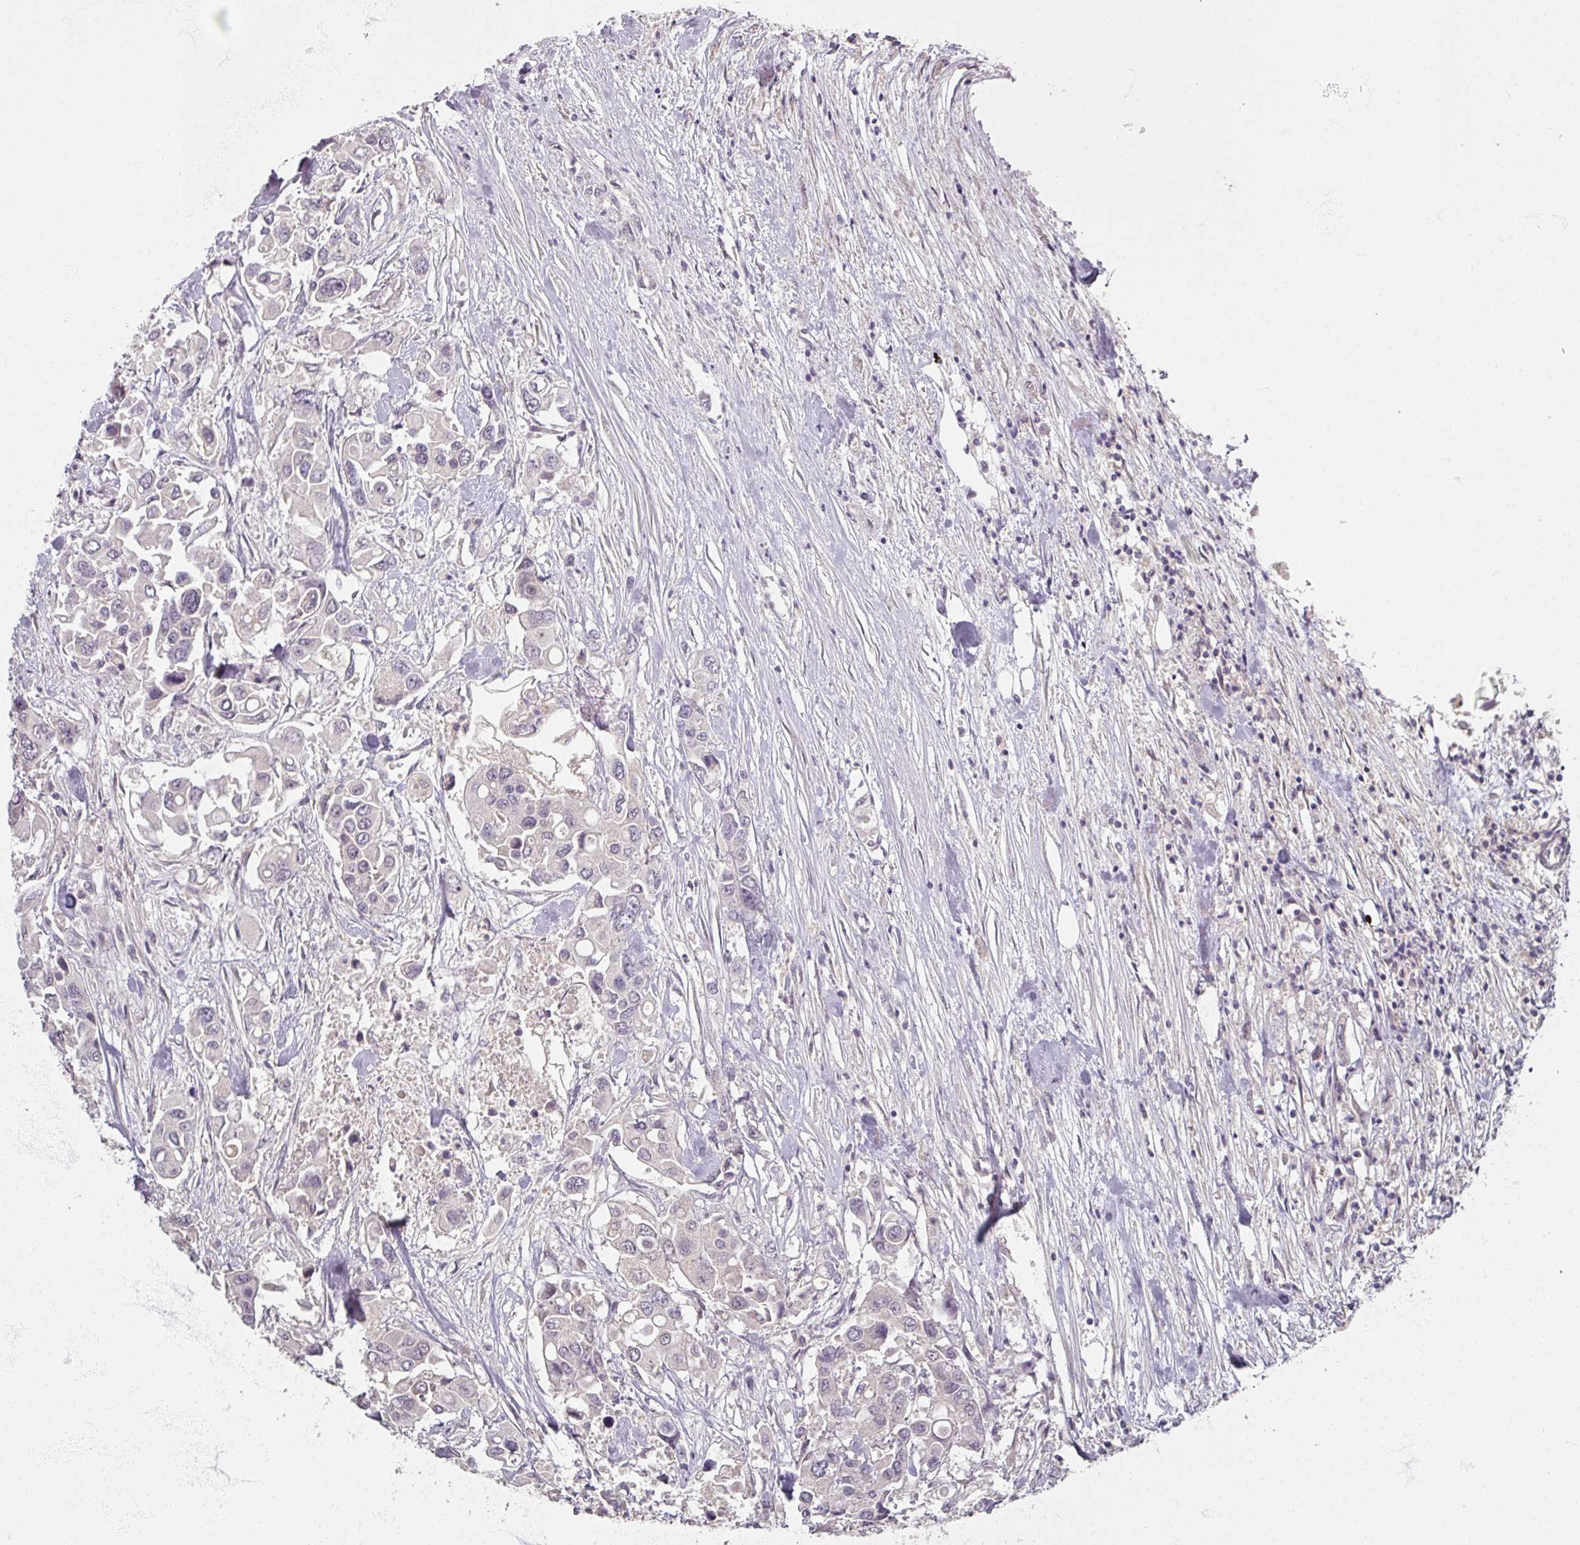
{"staining": {"intensity": "negative", "quantity": "none", "location": "none"}, "tissue": "colorectal cancer", "cell_type": "Tumor cells", "image_type": "cancer", "snomed": [{"axis": "morphology", "description": "Adenocarcinoma, NOS"}, {"axis": "topography", "description": "Colon"}], "caption": "IHC histopathology image of human colorectal adenocarcinoma stained for a protein (brown), which demonstrates no expression in tumor cells. The staining was performed using DAB (3,3'-diaminobenzidine) to visualize the protein expression in brown, while the nuclei were stained in blue with hematoxylin (Magnification: 20x).", "gene": "SOX11", "patient": {"sex": "male", "age": 77}}